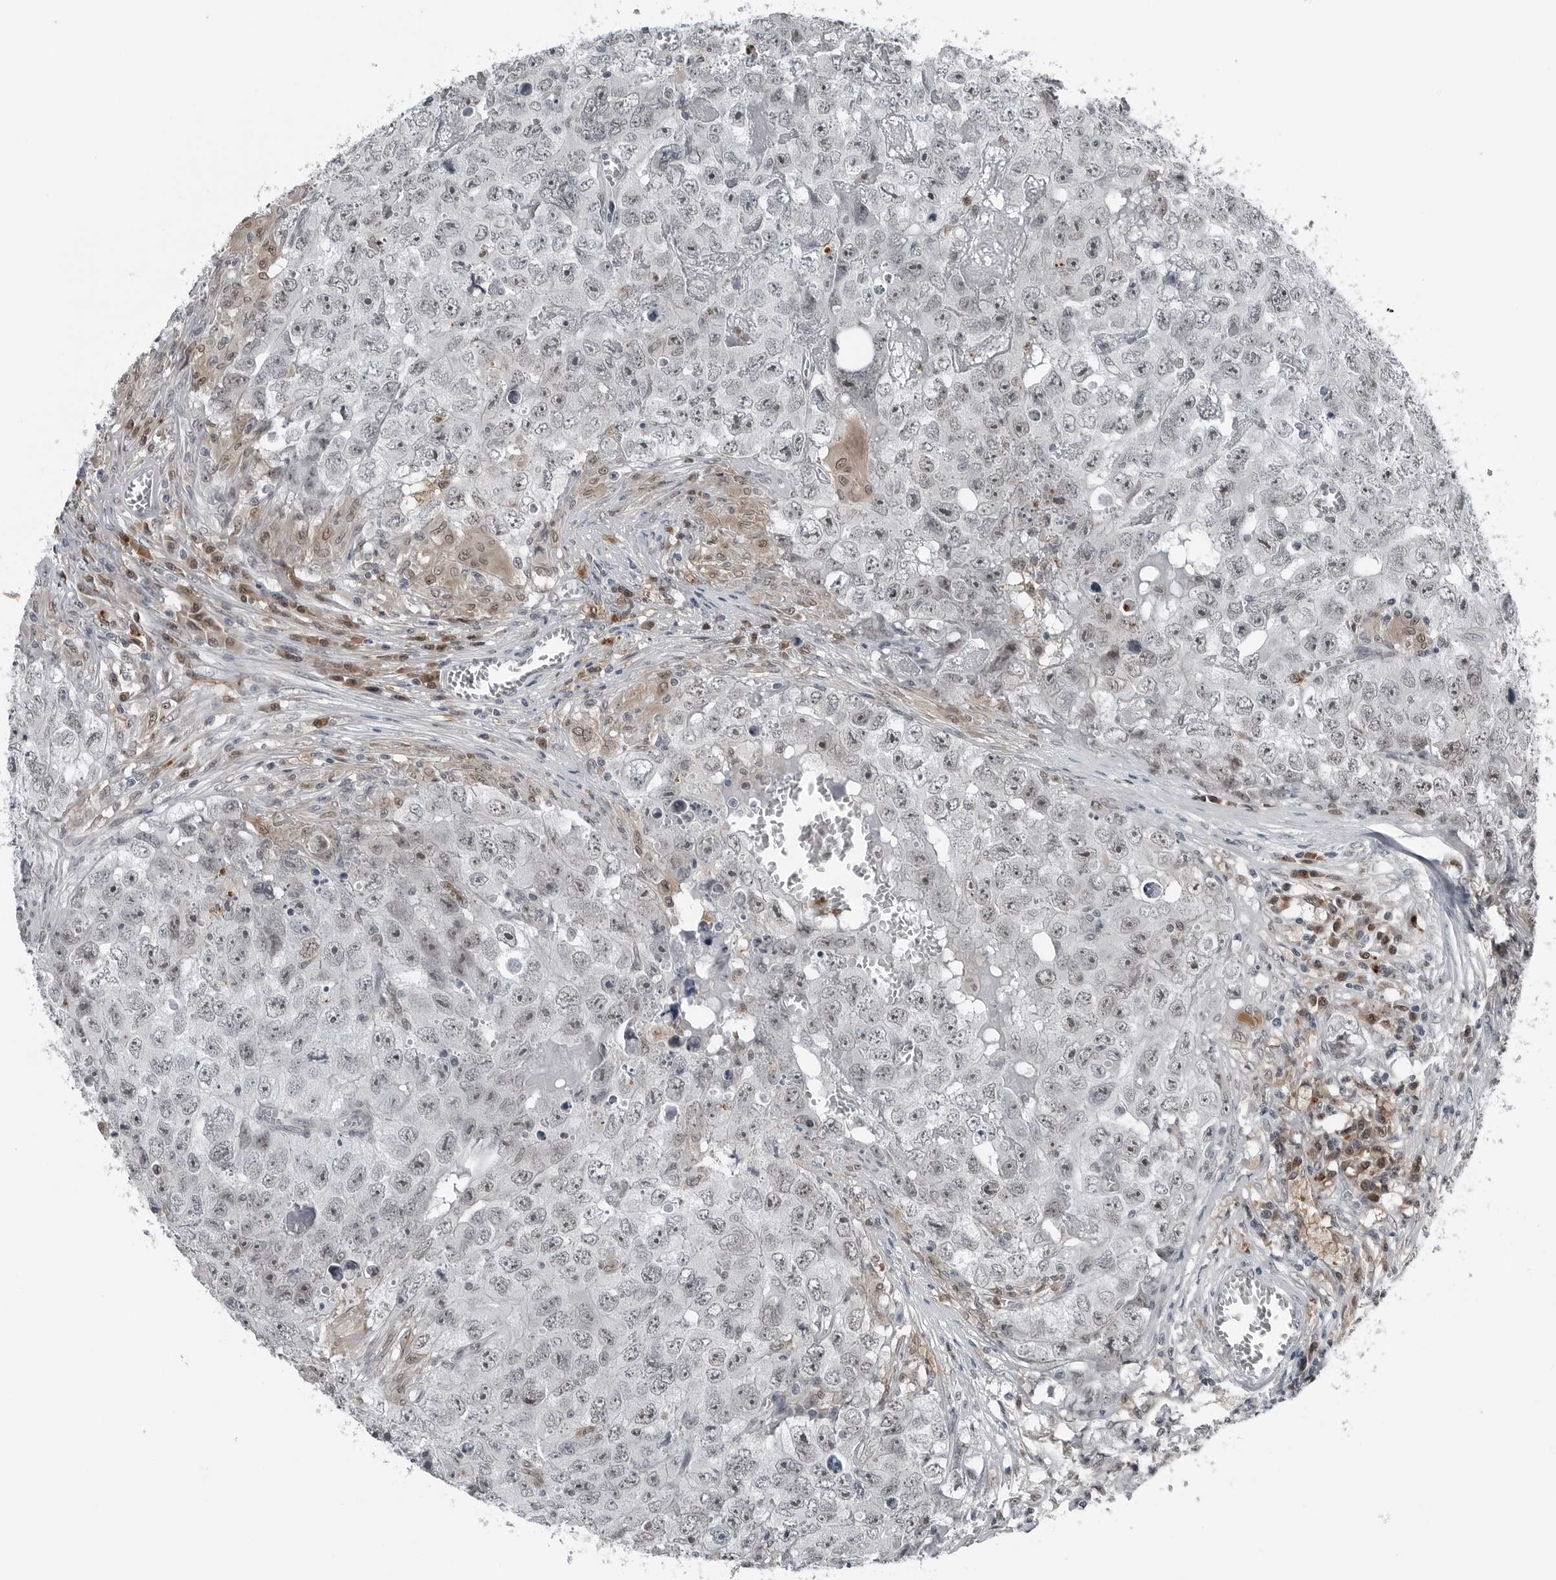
{"staining": {"intensity": "moderate", "quantity": "<25%", "location": "nuclear"}, "tissue": "testis cancer", "cell_type": "Tumor cells", "image_type": "cancer", "snomed": [{"axis": "morphology", "description": "Seminoma, NOS"}, {"axis": "morphology", "description": "Carcinoma, Embryonal, NOS"}, {"axis": "topography", "description": "Testis"}], "caption": "A photomicrograph of human testis seminoma stained for a protein exhibits moderate nuclear brown staining in tumor cells.", "gene": "AKR1A1", "patient": {"sex": "male", "age": 43}}